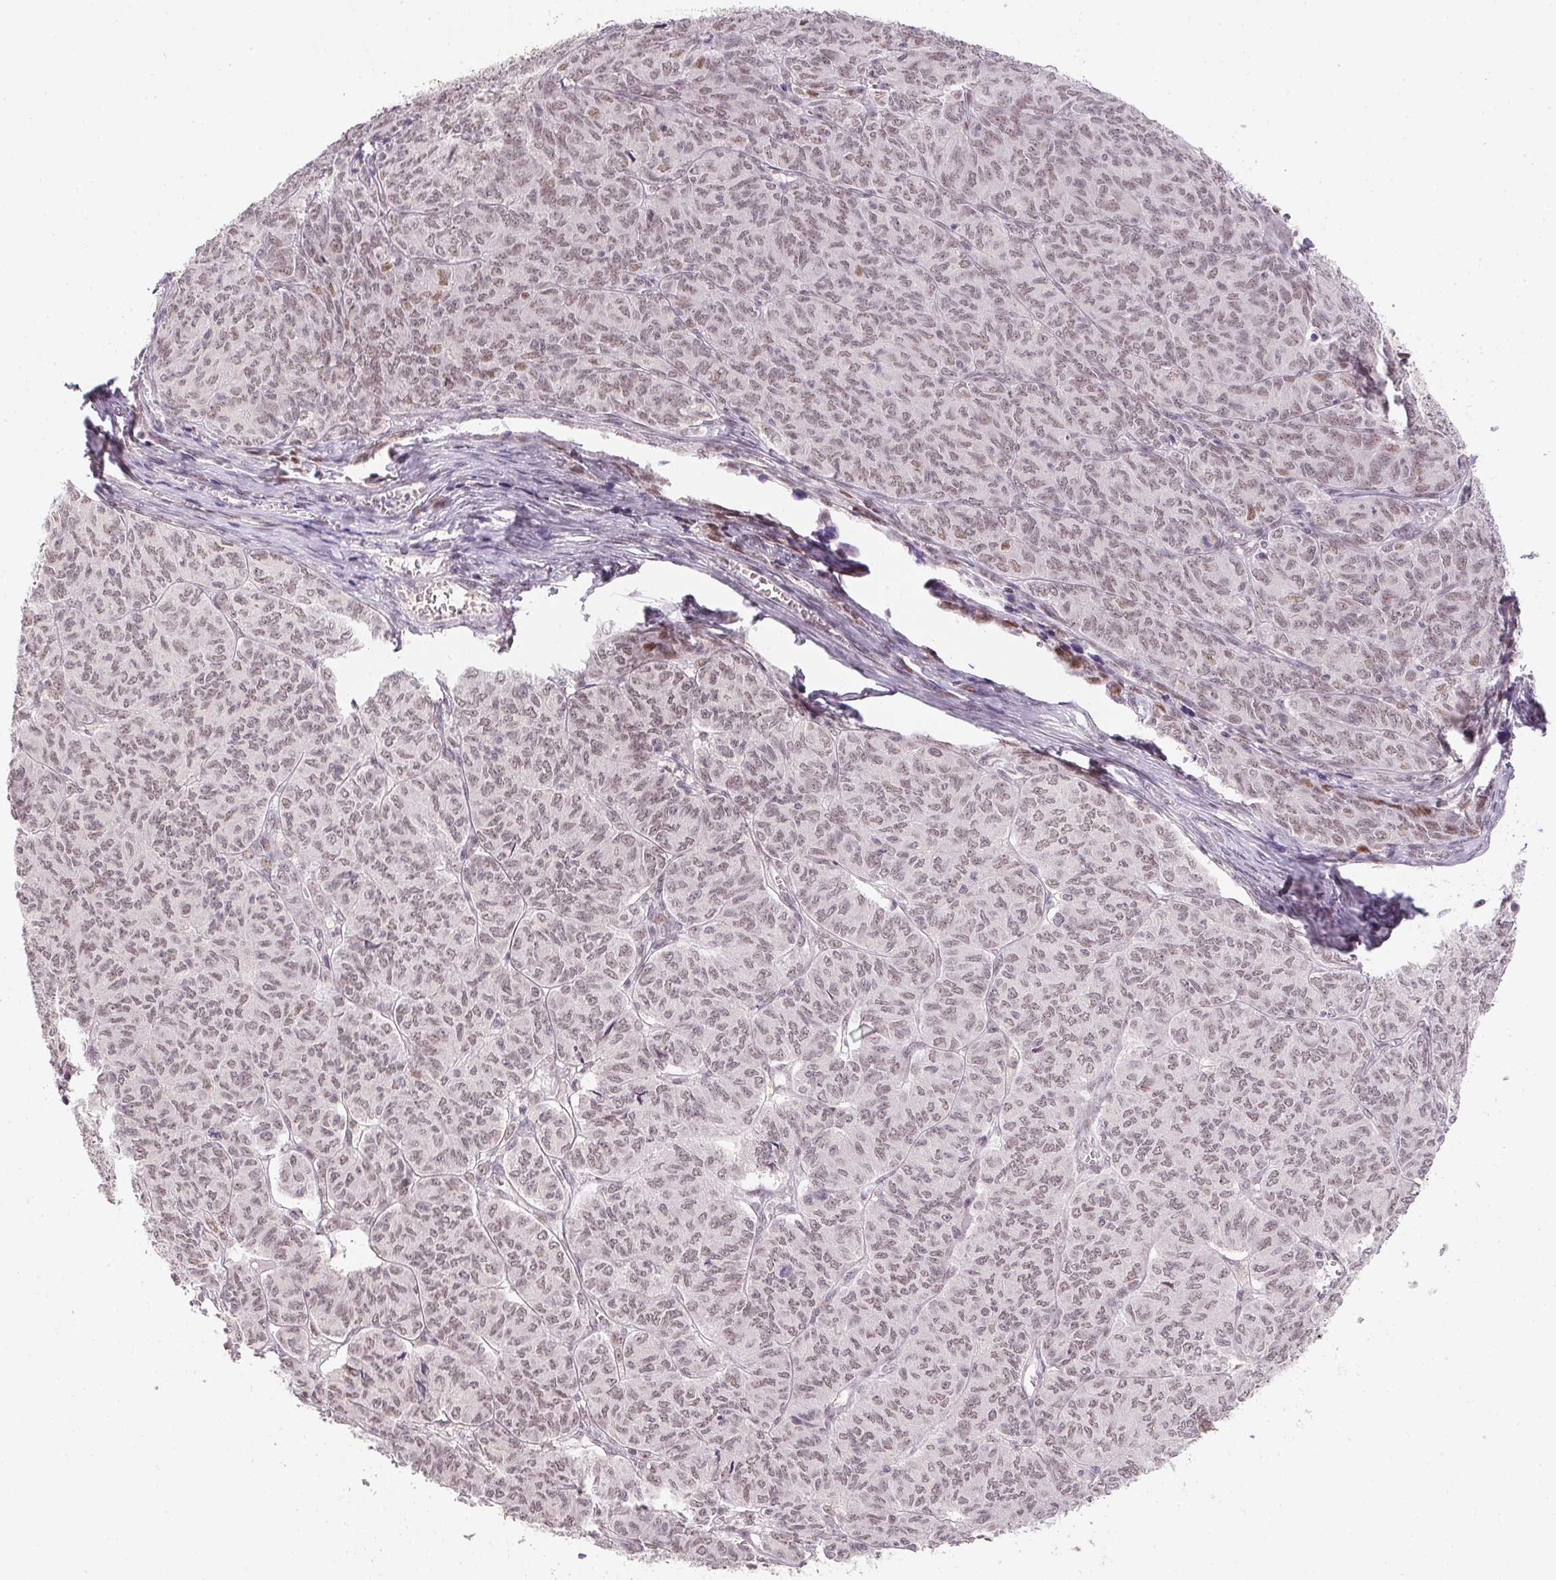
{"staining": {"intensity": "weak", "quantity": ">75%", "location": "nuclear"}, "tissue": "ovarian cancer", "cell_type": "Tumor cells", "image_type": "cancer", "snomed": [{"axis": "morphology", "description": "Carcinoma, endometroid"}, {"axis": "topography", "description": "Ovary"}], "caption": "This is an image of immunohistochemistry staining of ovarian endometroid carcinoma, which shows weak staining in the nuclear of tumor cells.", "gene": "KDM4D", "patient": {"sex": "female", "age": 80}}